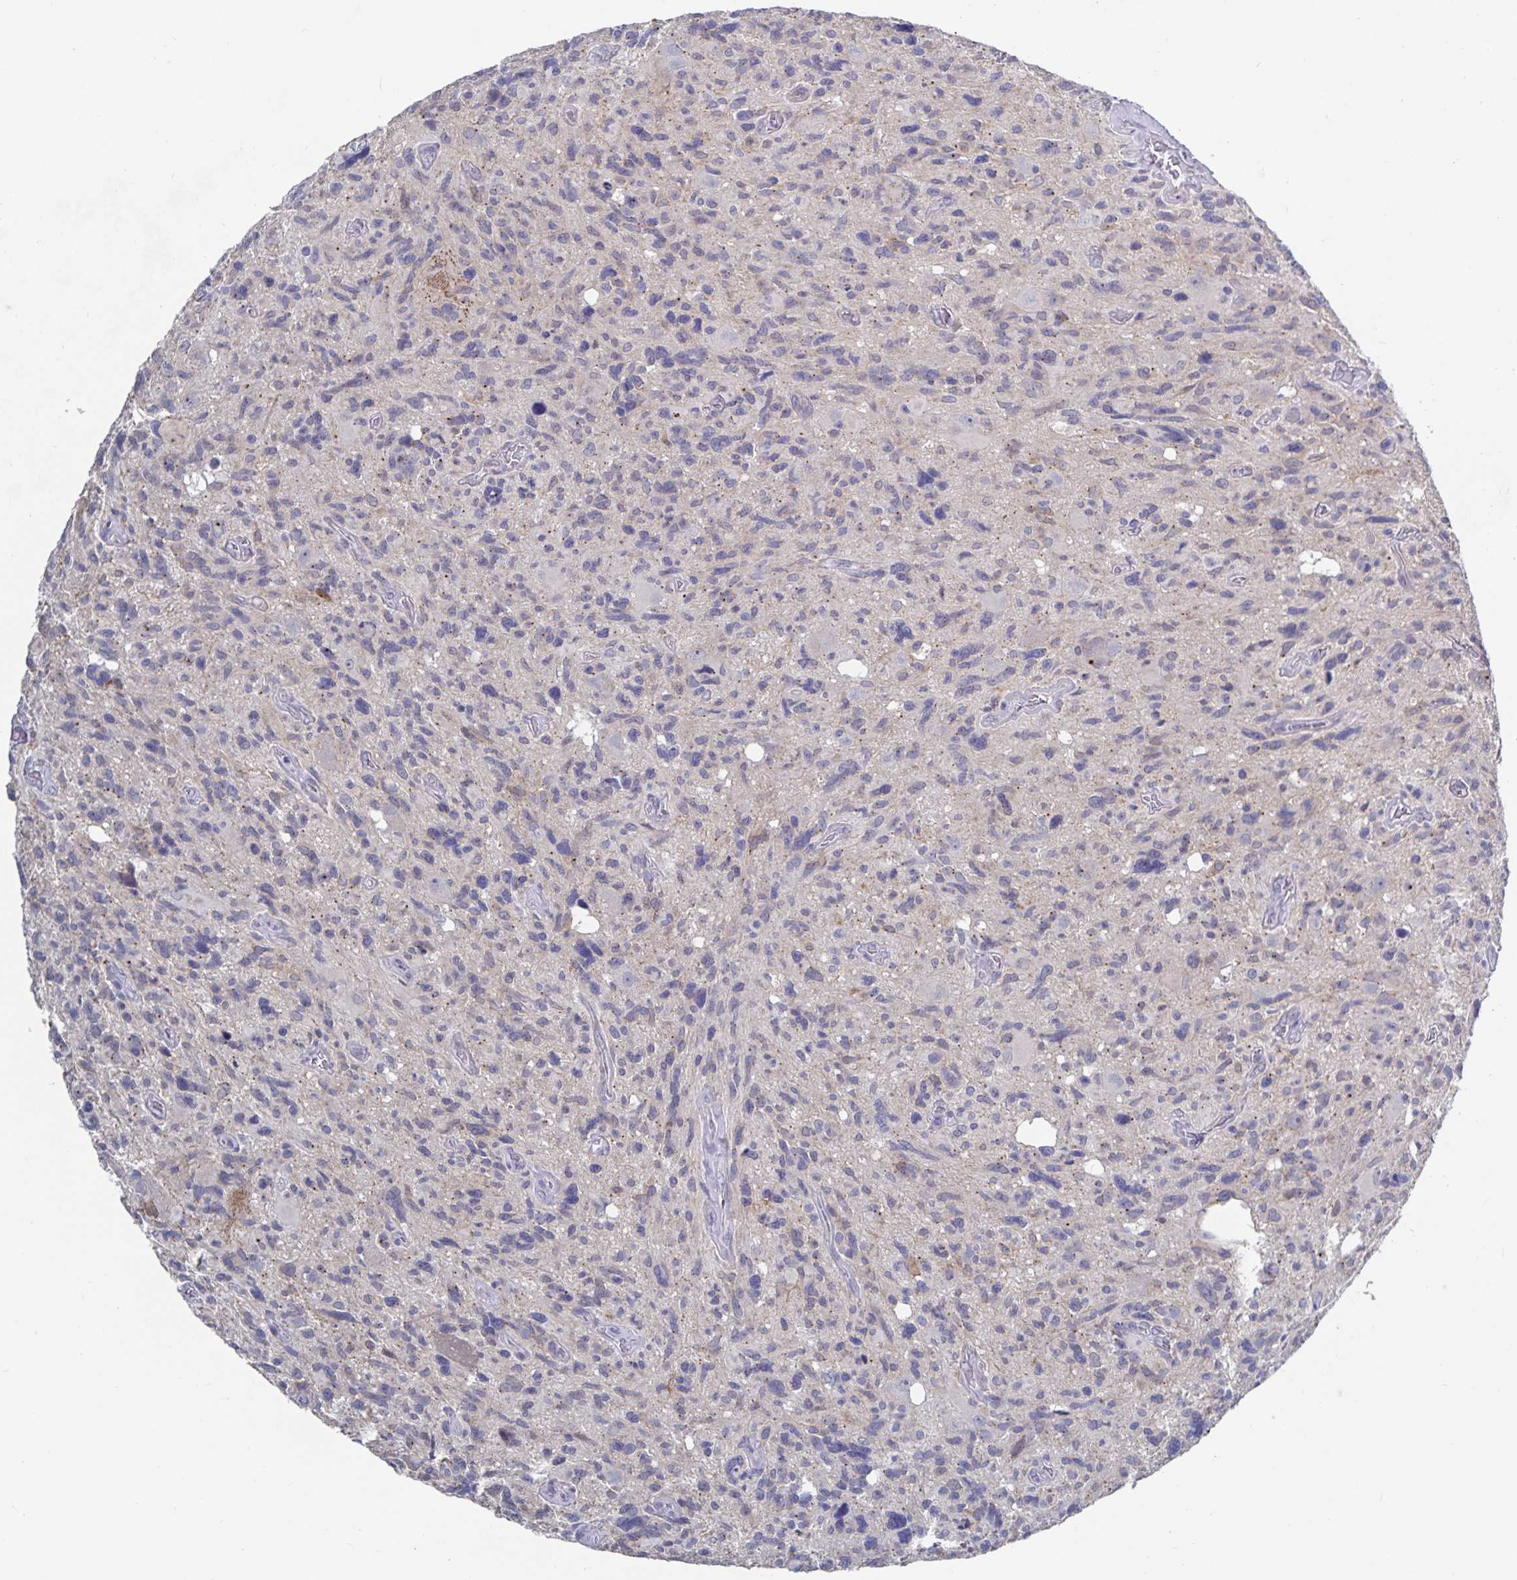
{"staining": {"intensity": "negative", "quantity": "none", "location": "none"}, "tissue": "glioma", "cell_type": "Tumor cells", "image_type": "cancer", "snomed": [{"axis": "morphology", "description": "Glioma, malignant, High grade"}, {"axis": "topography", "description": "Brain"}], "caption": "IHC image of neoplastic tissue: human glioma stained with DAB demonstrates no significant protein staining in tumor cells.", "gene": "ZIK1", "patient": {"sex": "male", "age": 49}}